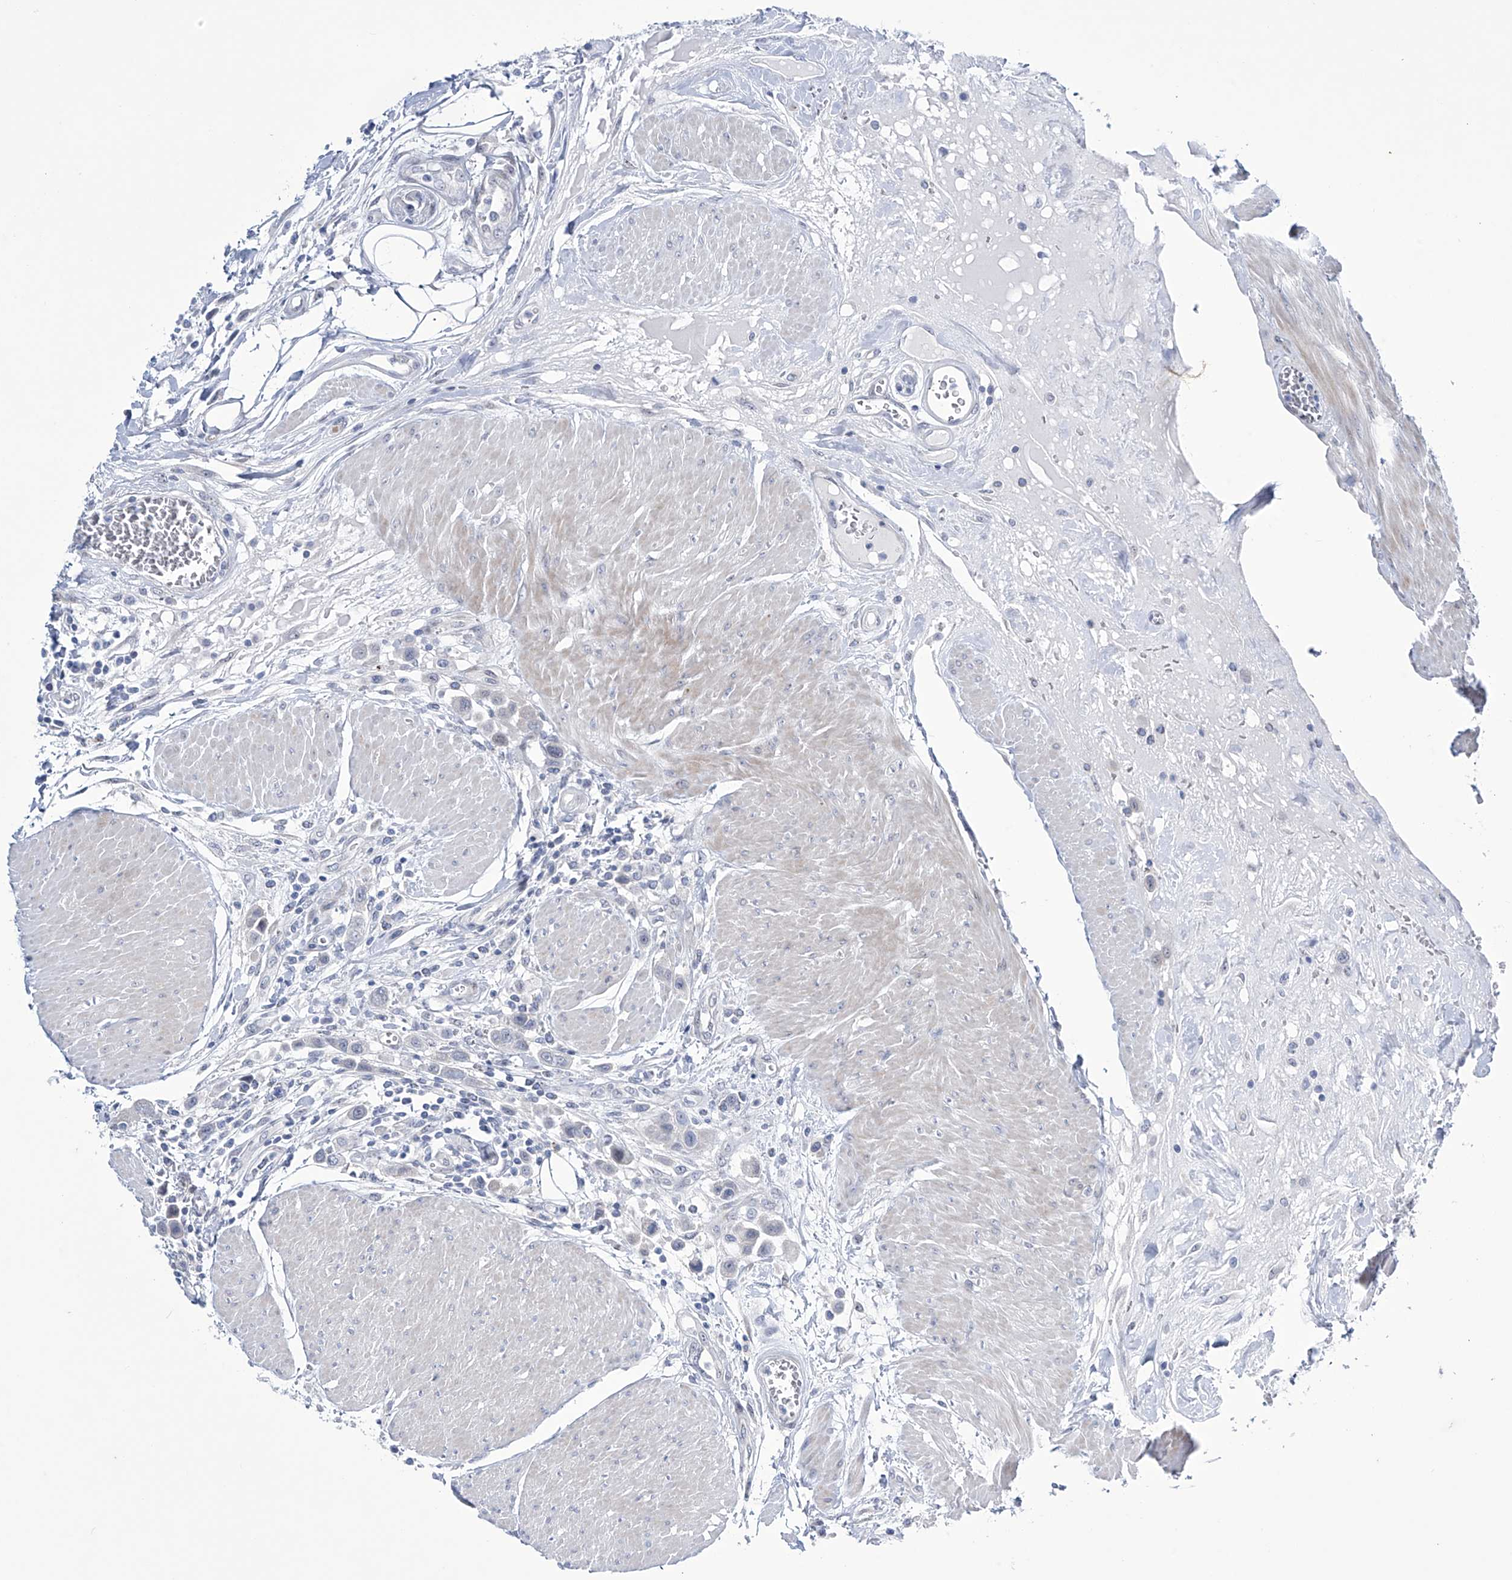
{"staining": {"intensity": "negative", "quantity": "none", "location": "none"}, "tissue": "urothelial cancer", "cell_type": "Tumor cells", "image_type": "cancer", "snomed": [{"axis": "morphology", "description": "Urothelial carcinoma, High grade"}, {"axis": "topography", "description": "Urinary bladder"}], "caption": "IHC of urothelial carcinoma (high-grade) displays no staining in tumor cells.", "gene": "TRIM60", "patient": {"sex": "male", "age": 50}}